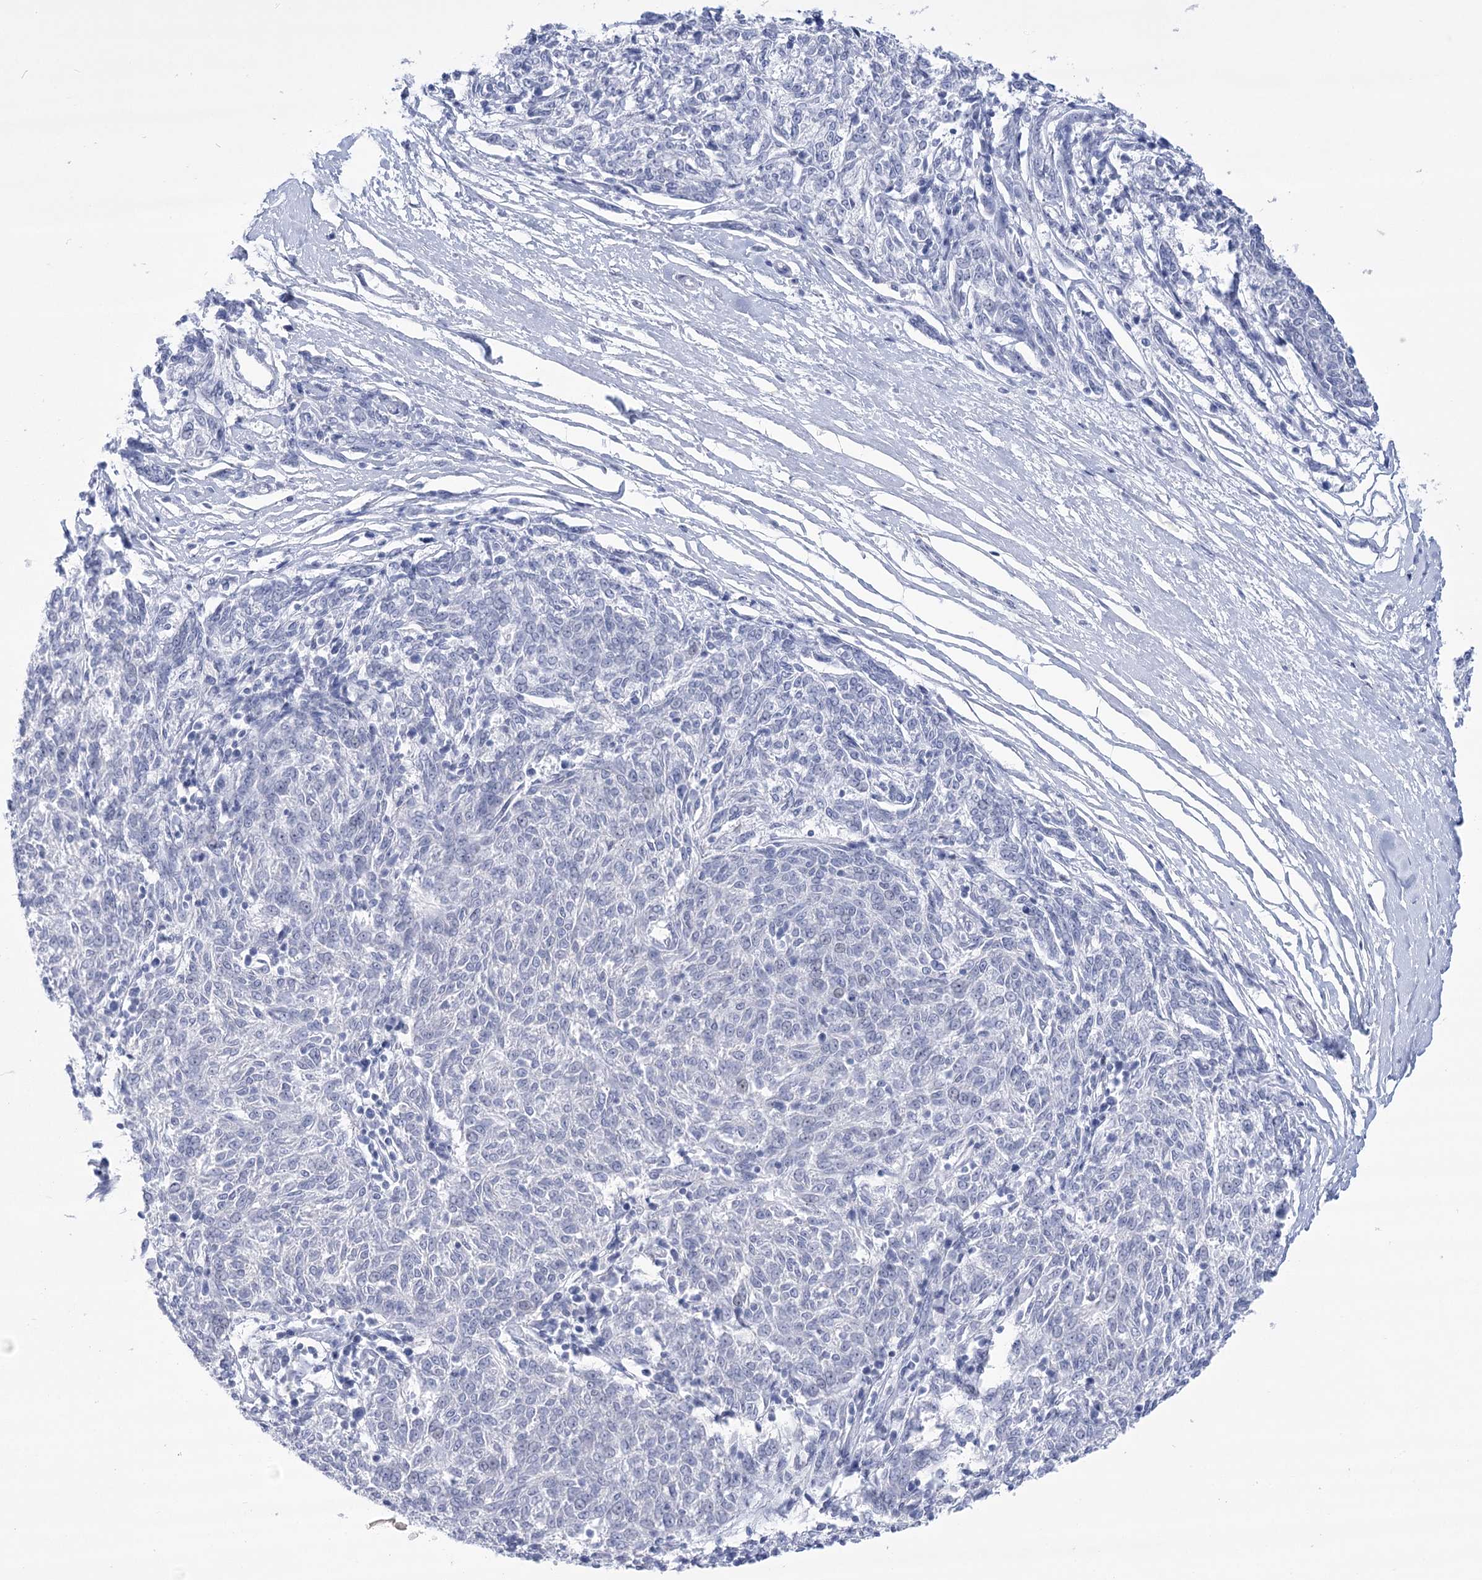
{"staining": {"intensity": "negative", "quantity": "none", "location": "none"}, "tissue": "melanoma", "cell_type": "Tumor cells", "image_type": "cancer", "snomed": [{"axis": "morphology", "description": "Malignant melanoma, NOS"}, {"axis": "topography", "description": "Skin"}], "caption": "IHC histopathology image of neoplastic tissue: human melanoma stained with DAB (3,3'-diaminobenzidine) reveals no significant protein expression in tumor cells.", "gene": "HORMAD1", "patient": {"sex": "female", "age": 72}}